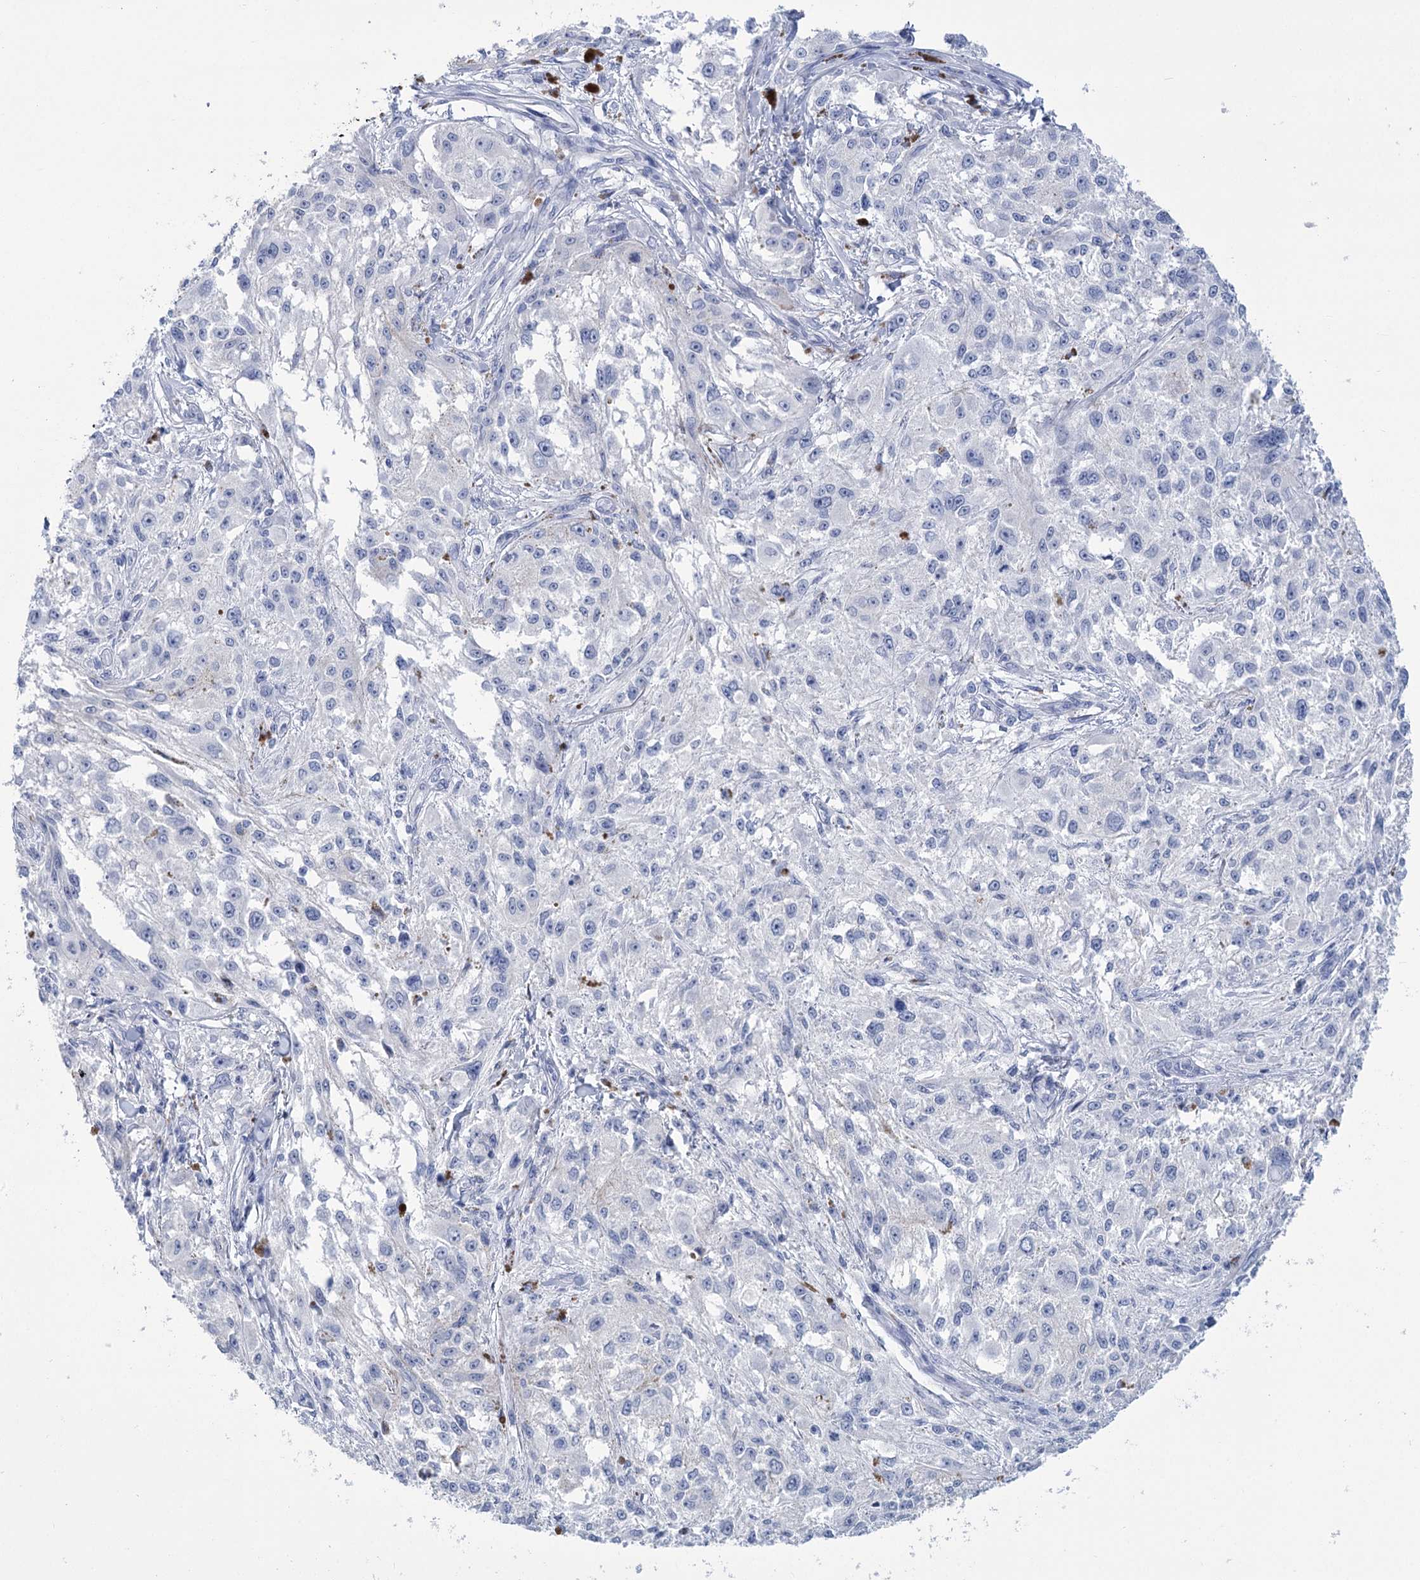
{"staining": {"intensity": "negative", "quantity": "none", "location": "none"}, "tissue": "melanoma", "cell_type": "Tumor cells", "image_type": "cancer", "snomed": [{"axis": "morphology", "description": "Necrosis, NOS"}, {"axis": "morphology", "description": "Malignant melanoma, NOS"}, {"axis": "topography", "description": "Skin"}], "caption": "A micrograph of melanoma stained for a protein displays no brown staining in tumor cells.", "gene": "PBLD", "patient": {"sex": "female", "age": 87}}